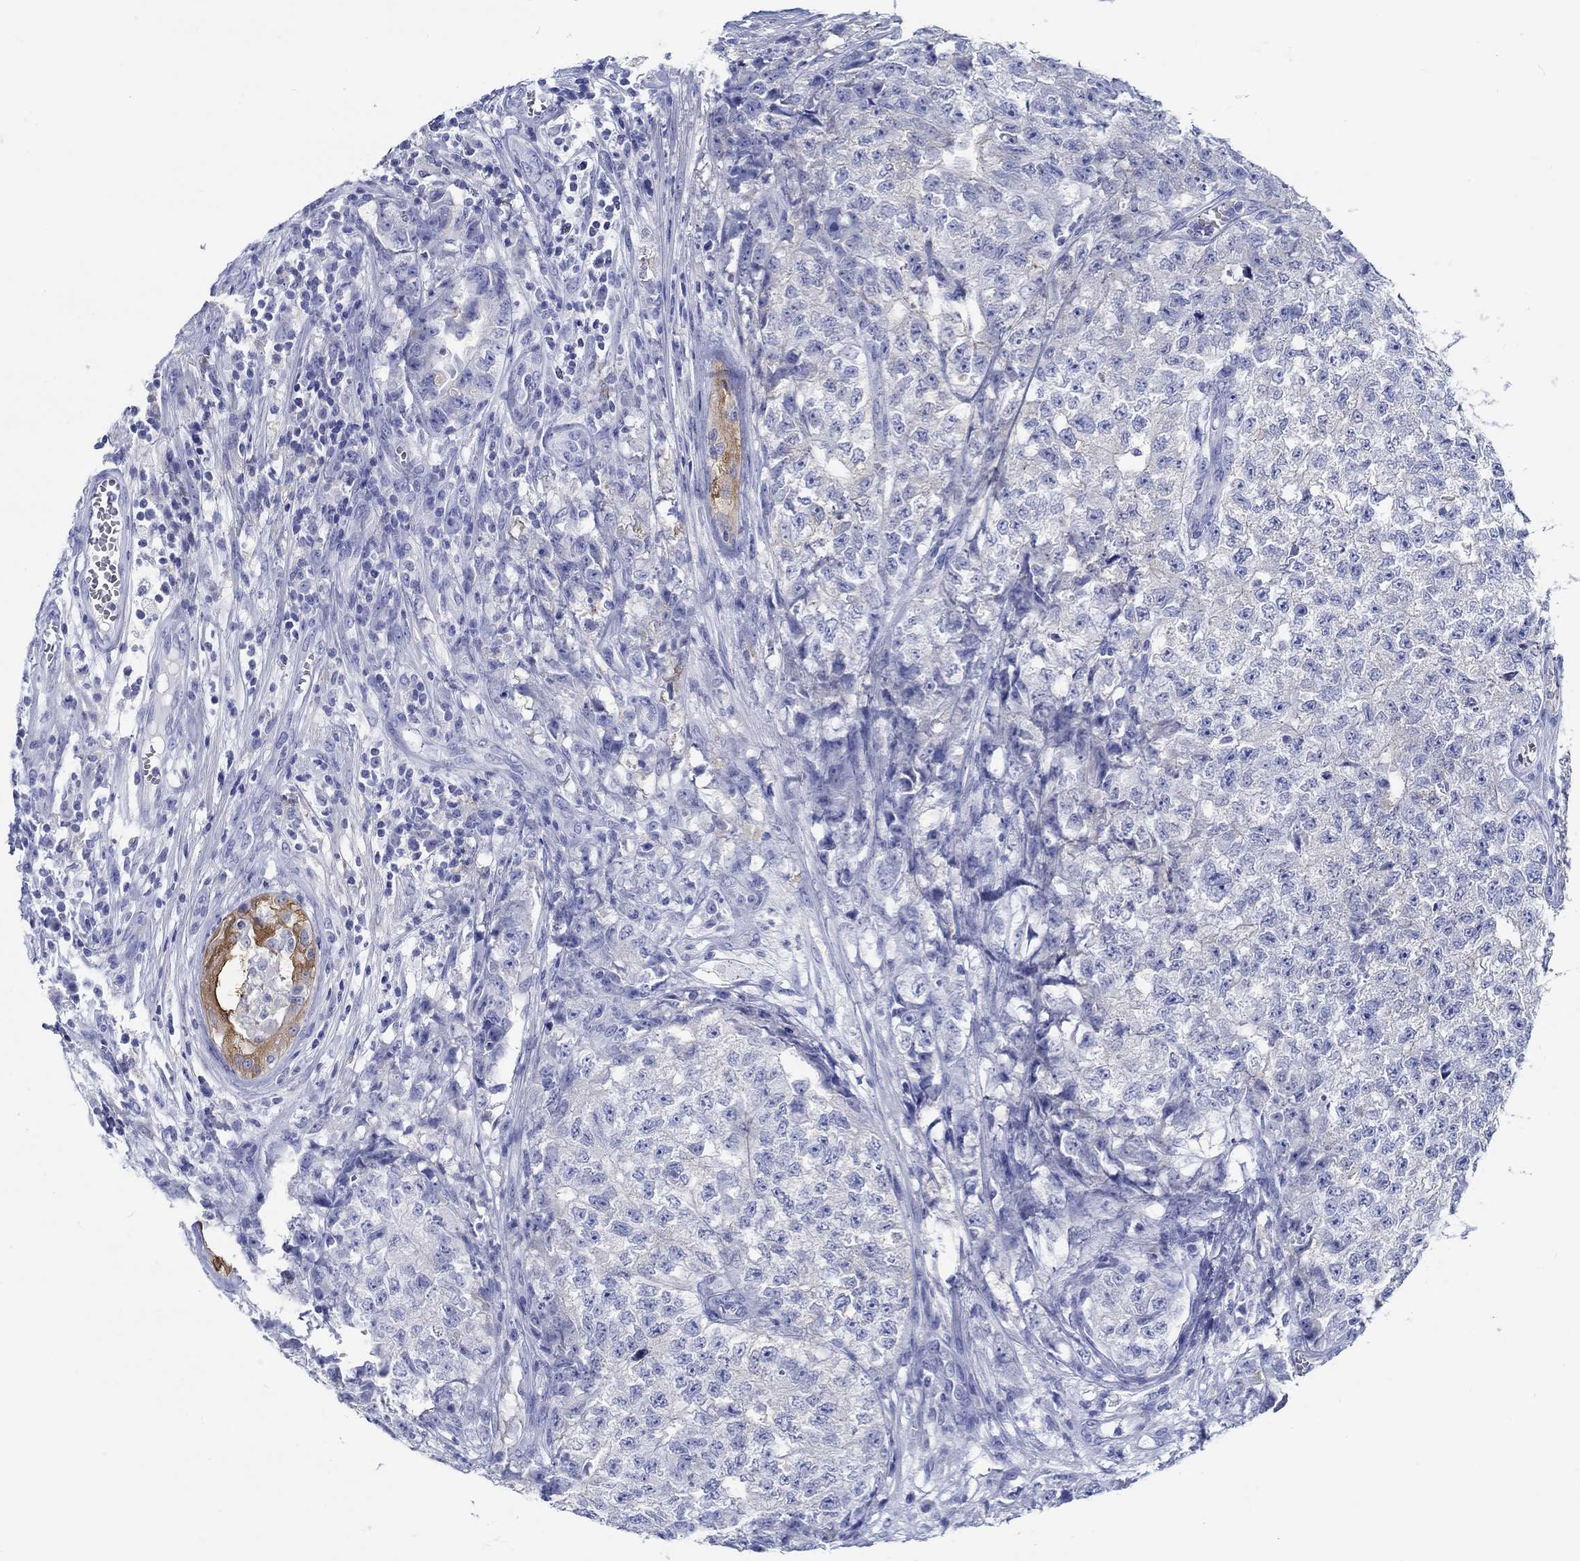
{"staining": {"intensity": "negative", "quantity": "none", "location": "none"}, "tissue": "testis cancer", "cell_type": "Tumor cells", "image_type": "cancer", "snomed": [{"axis": "morphology", "description": "Seminoma, NOS"}, {"axis": "morphology", "description": "Carcinoma, Embryonal, NOS"}, {"axis": "topography", "description": "Testis"}], "caption": "IHC of human testis seminoma displays no expression in tumor cells. The staining was performed using DAB (3,3'-diaminobenzidine) to visualize the protein expression in brown, while the nuclei were stained in blue with hematoxylin (Magnification: 20x).", "gene": "FBXO2", "patient": {"sex": "male", "age": 22}}